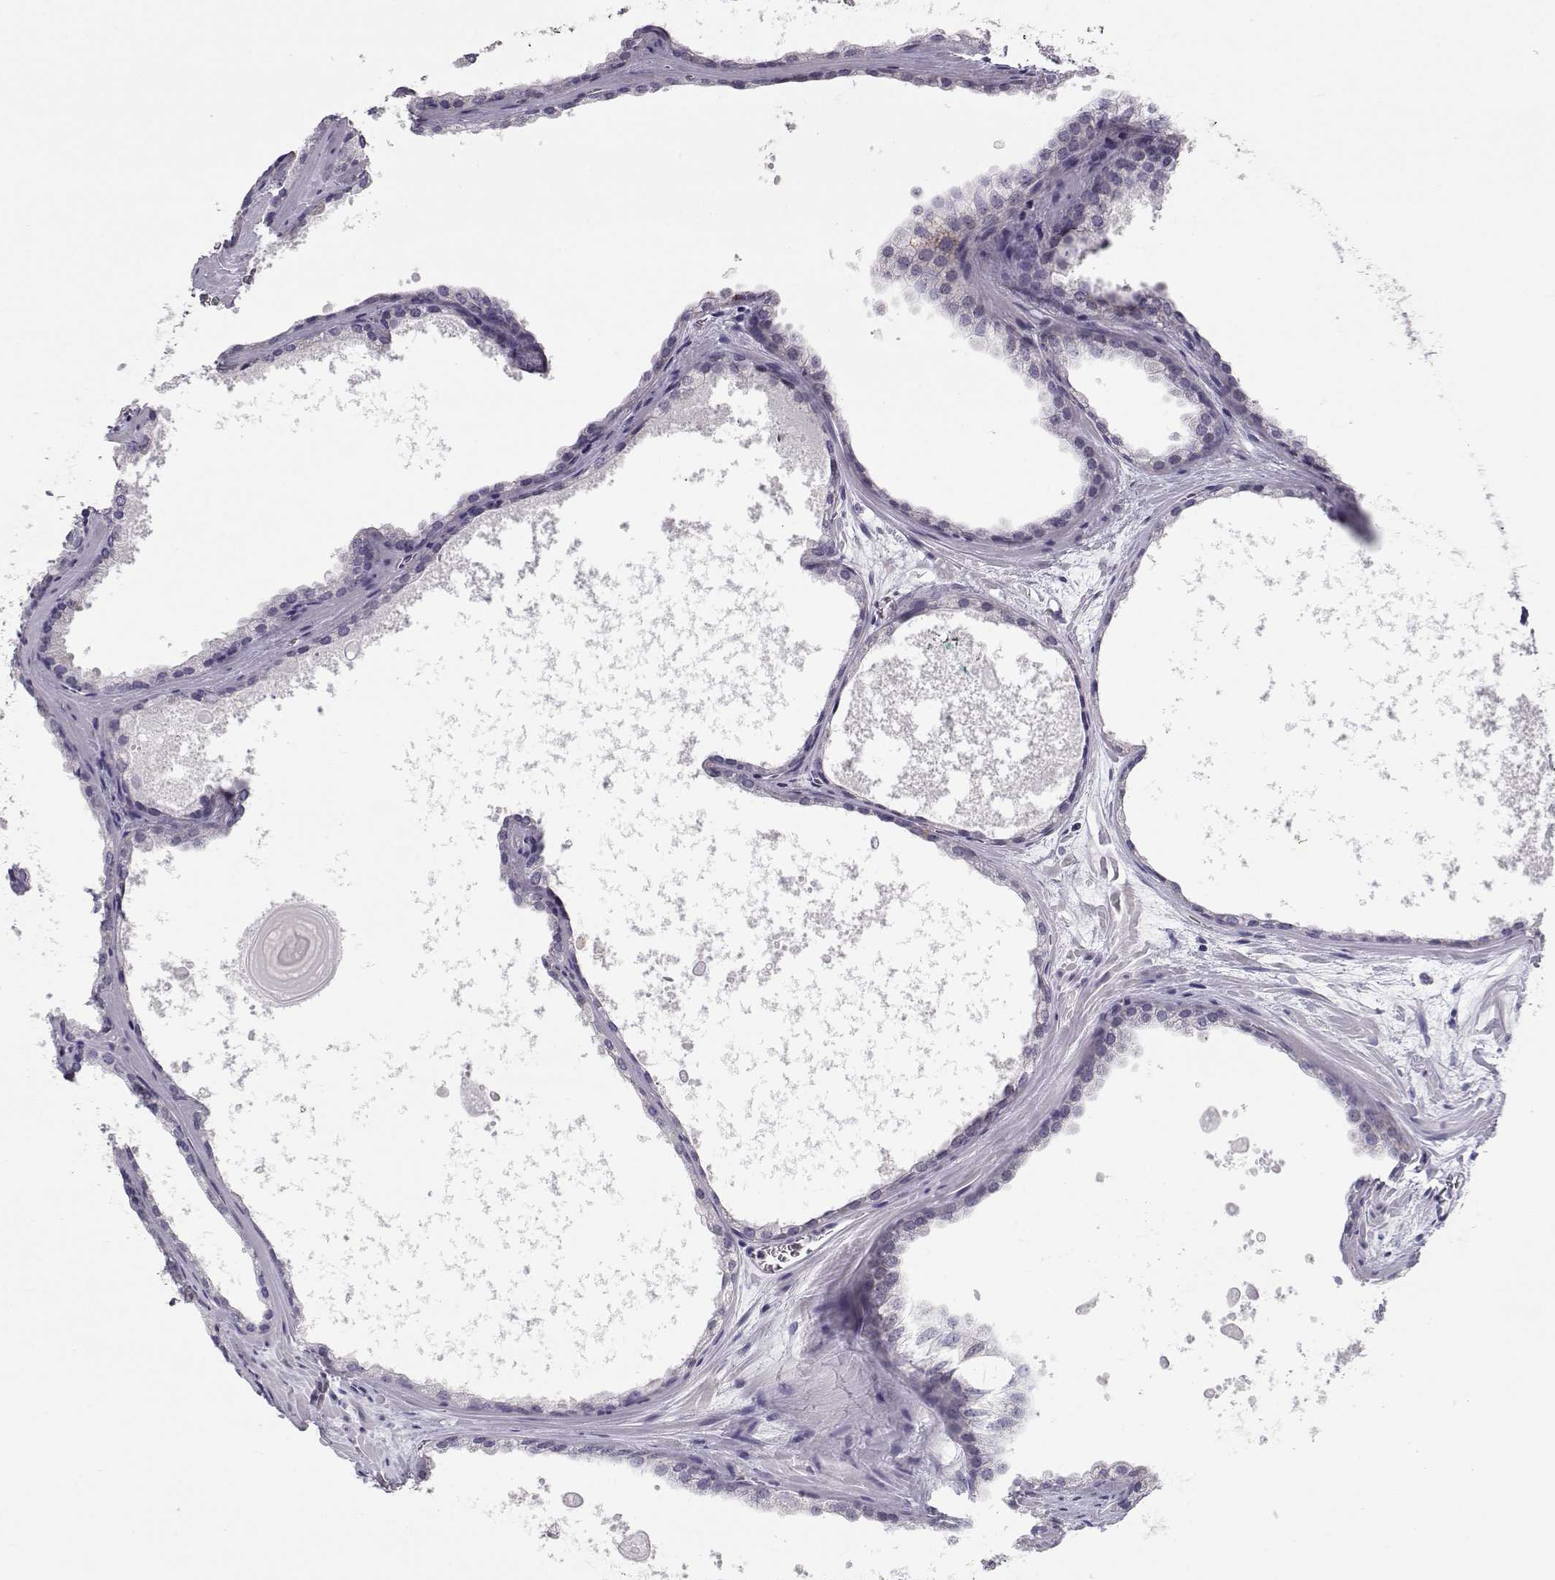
{"staining": {"intensity": "negative", "quantity": "none", "location": "none"}, "tissue": "prostate cancer", "cell_type": "Tumor cells", "image_type": "cancer", "snomed": [{"axis": "morphology", "description": "Adenocarcinoma, Low grade"}, {"axis": "topography", "description": "Prostate"}], "caption": "A high-resolution photomicrograph shows immunohistochemistry staining of prostate cancer, which reveals no significant staining in tumor cells.", "gene": "NPVF", "patient": {"sex": "male", "age": 56}}